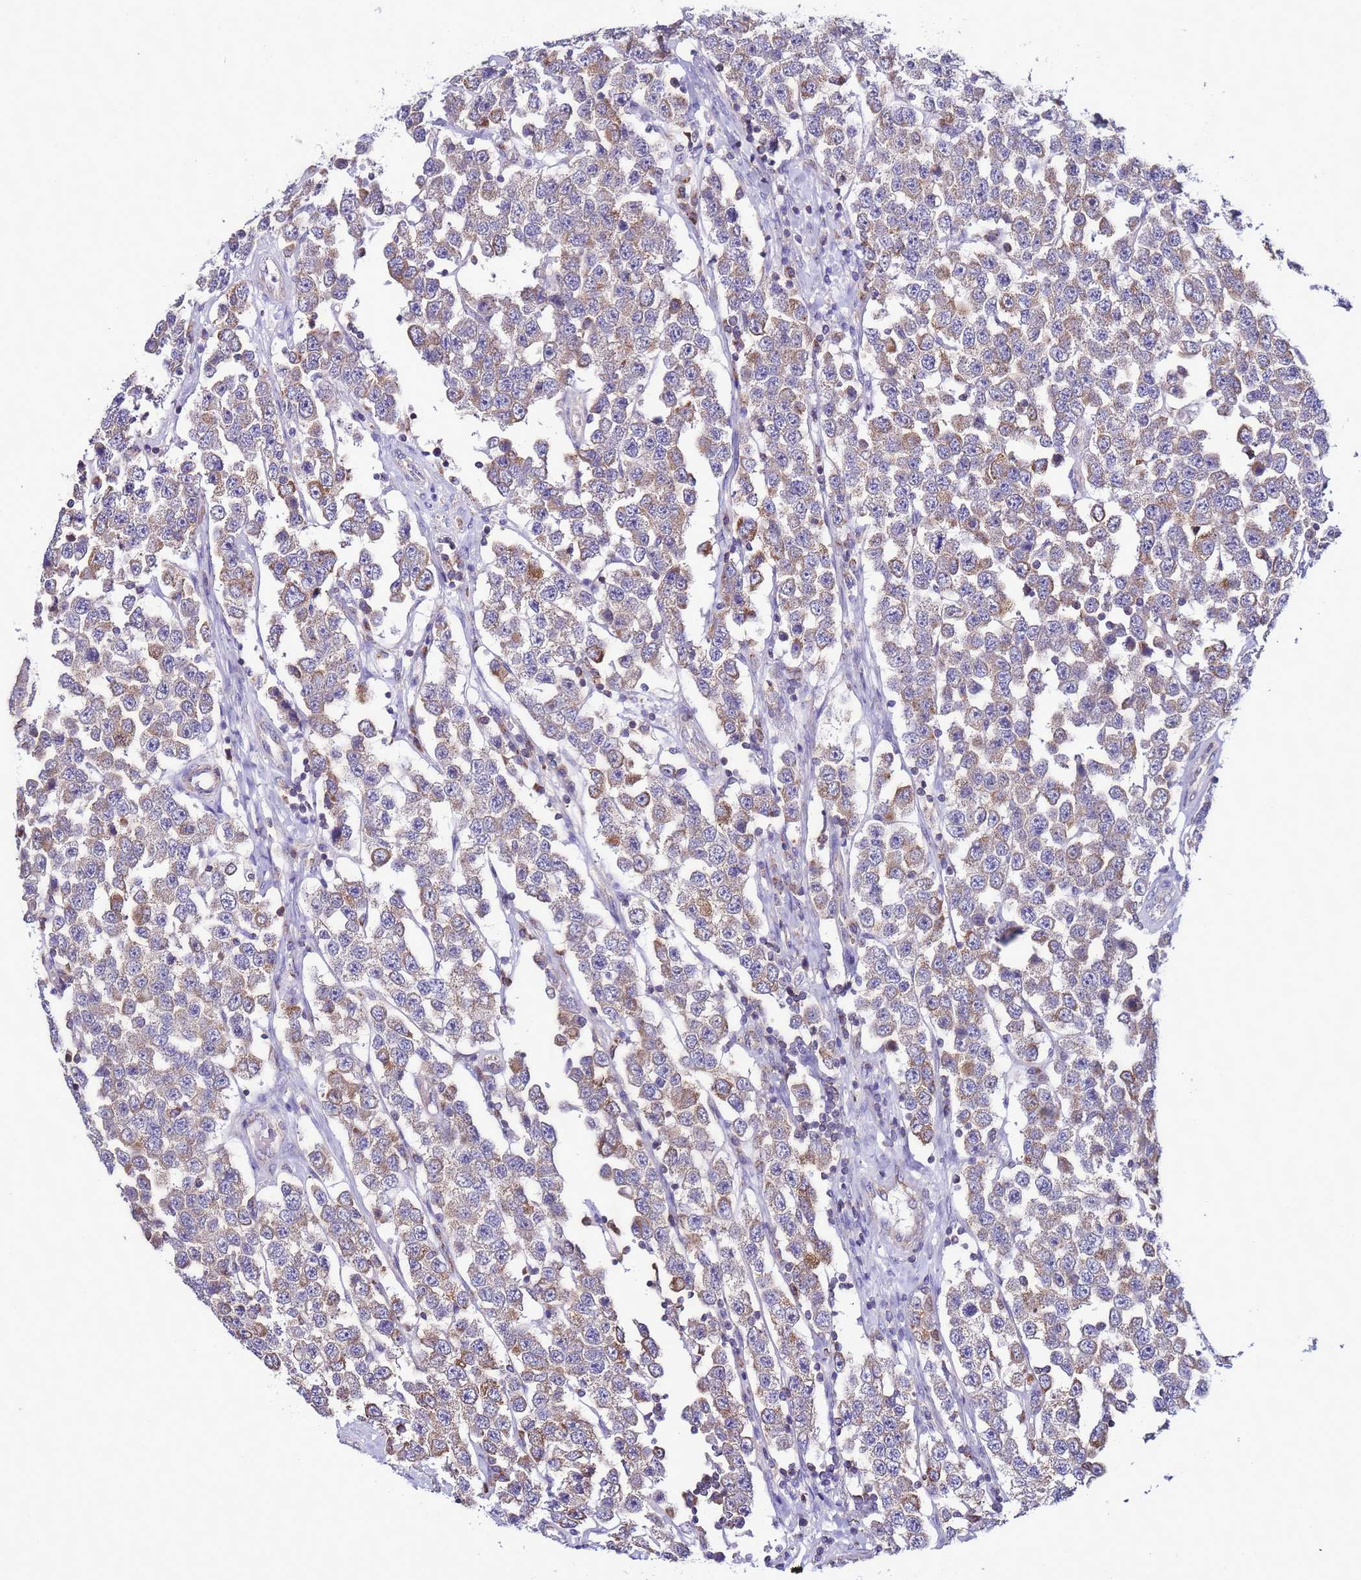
{"staining": {"intensity": "moderate", "quantity": "25%-75%", "location": "cytoplasmic/membranous"}, "tissue": "testis cancer", "cell_type": "Tumor cells", "image_type": "cancer", "snomed": [{"axis": "morphology", "description": "Seminoma, NOS"}, {"axis": "topography", "description": "Testis"}], "caption": "Testis cancer was stained to show a protein in brown. There is medium levels of moderate cytoplasmic/membranous staining in approximately 25%-75% of tumor cells.", "gene": "UEVLD", "patient": {"sex": "male", "age": 28}}